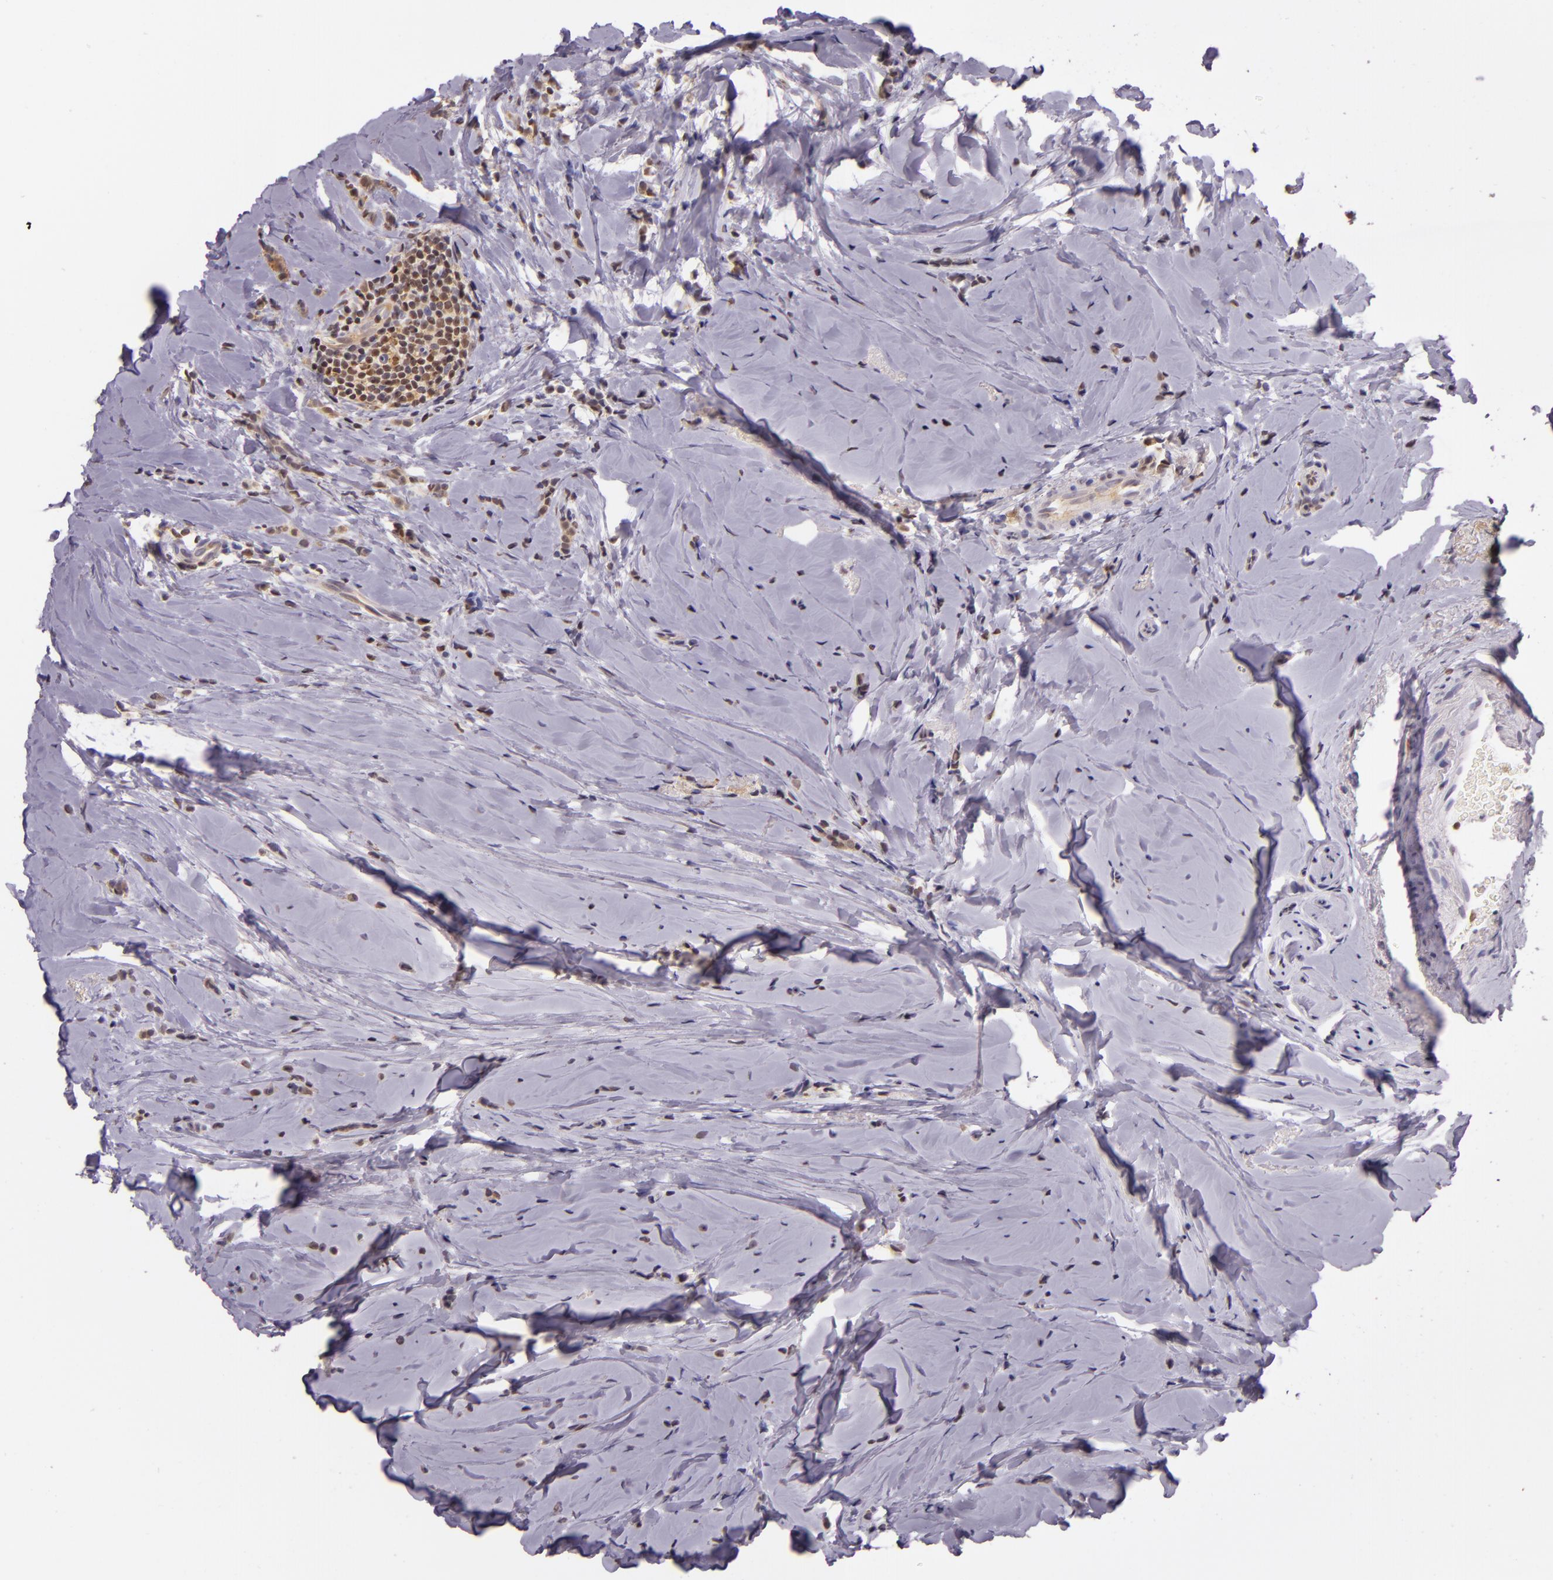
{"staining": {"intensity": "moderate", "quantity": "25%-75%", "location": "cytoplasmic/membranous,nuclear"}, "tissue": "breast cancer", "cell_type": "Tumor cells", "image_type": "cancer", "snomed": [{"axis": "morphology", "description": "Lobular carcinoma"}, {"axis": "topography", "description": "Breast"}], "caption": "IHC image of lobular carcinoma (breast) stained for a protein (brown), which shows medium levels of moderate cytoplasmic/membranous and nuclear positivity in about 25%-75% of tumor cells.", "gene": "HSPA8", "patient": {"sex": "female", "age": 64}}